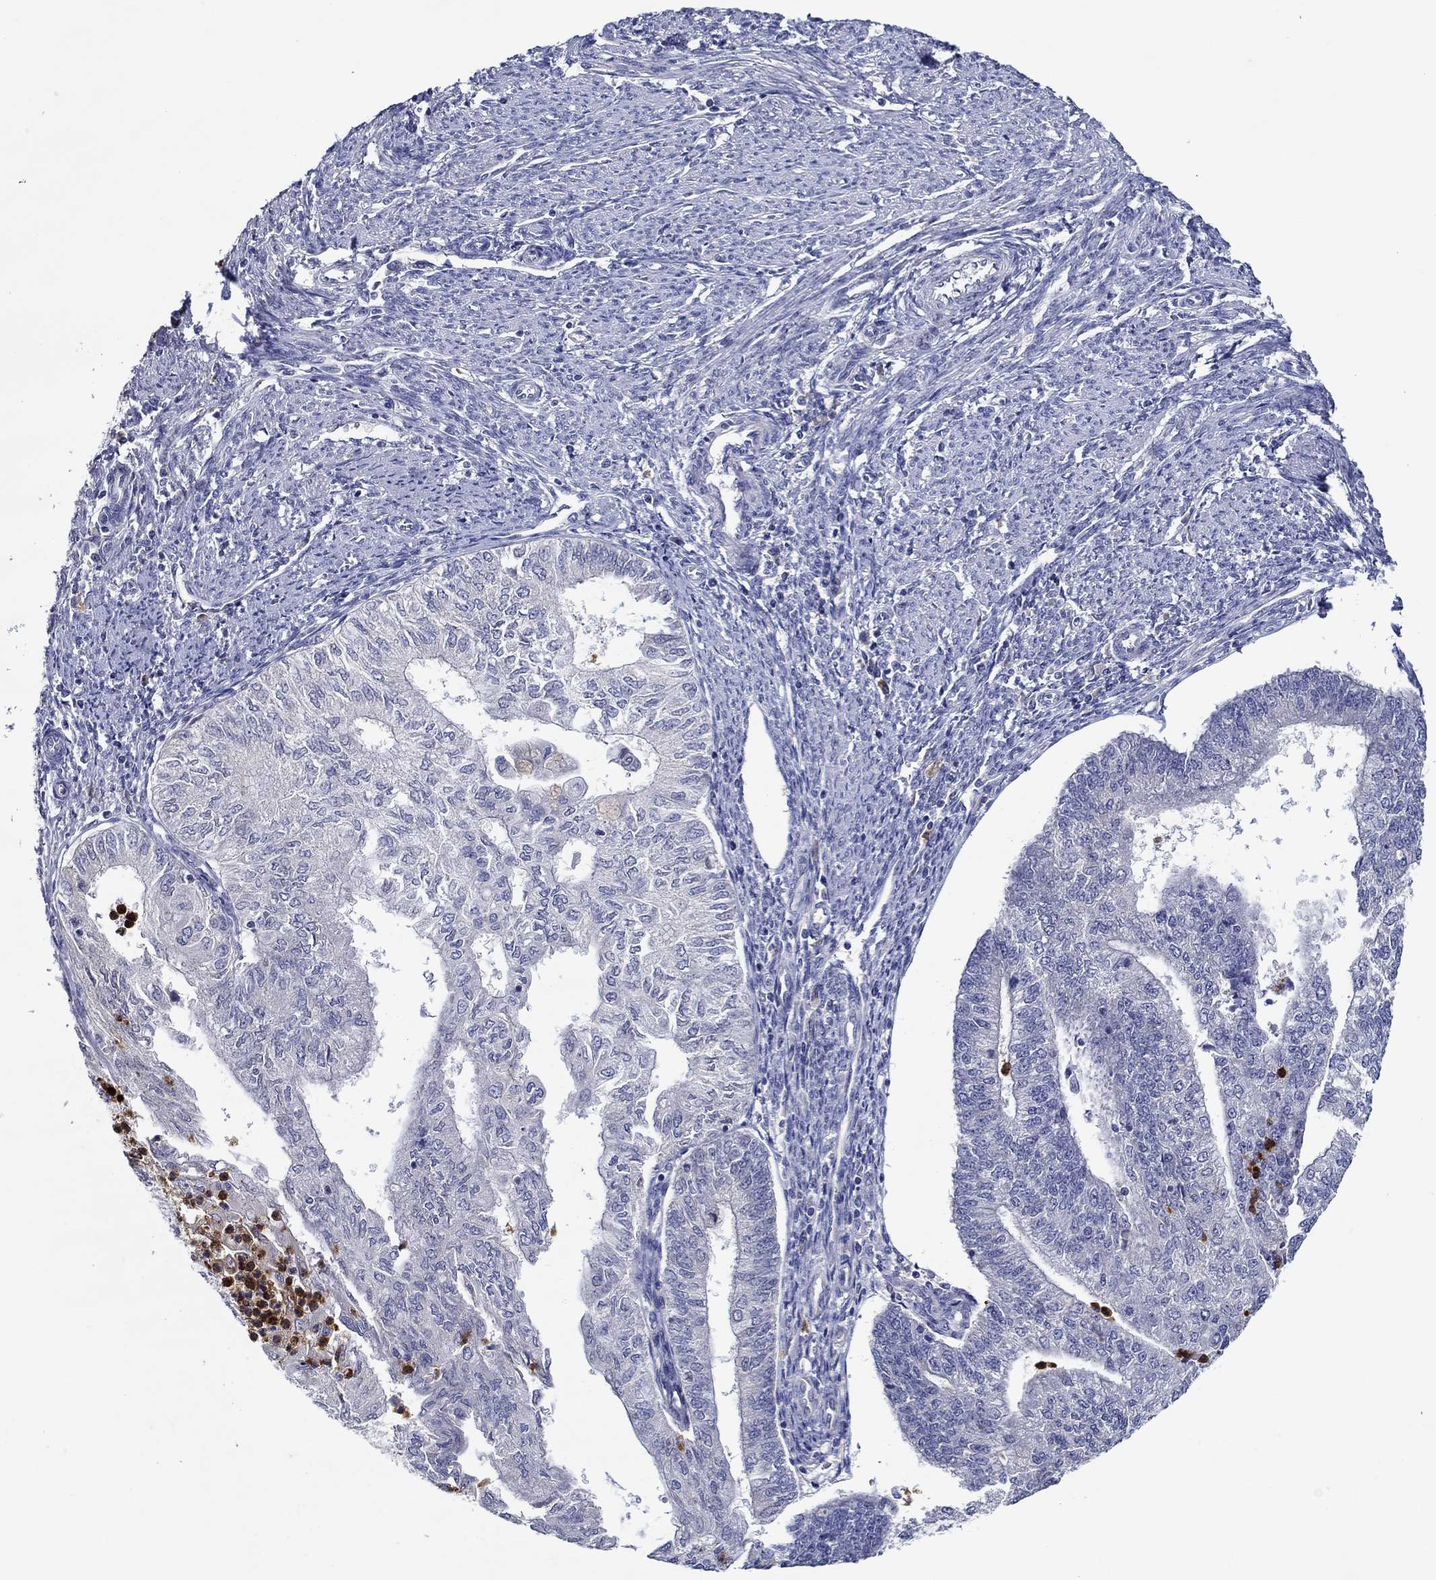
{"staining": {"intensity": "negative", "quantity": "none", "location": "none"}, "tissue": "endometrial cancer", "cell_type": "Tumor cells", "image_type": "cancer", "snomed": [{"axis": "morphology", "description": "Adenocarcinoma, NOS"}, {"axis": "topography", "description": "Endometrium"}], "caption": "Endometrial cancer stained for a protein using immunohistochemistry (IHC) displays no expression tumor cells.", "gene": "CHIT1", "patient": {"sex": "female", "age": 59}}